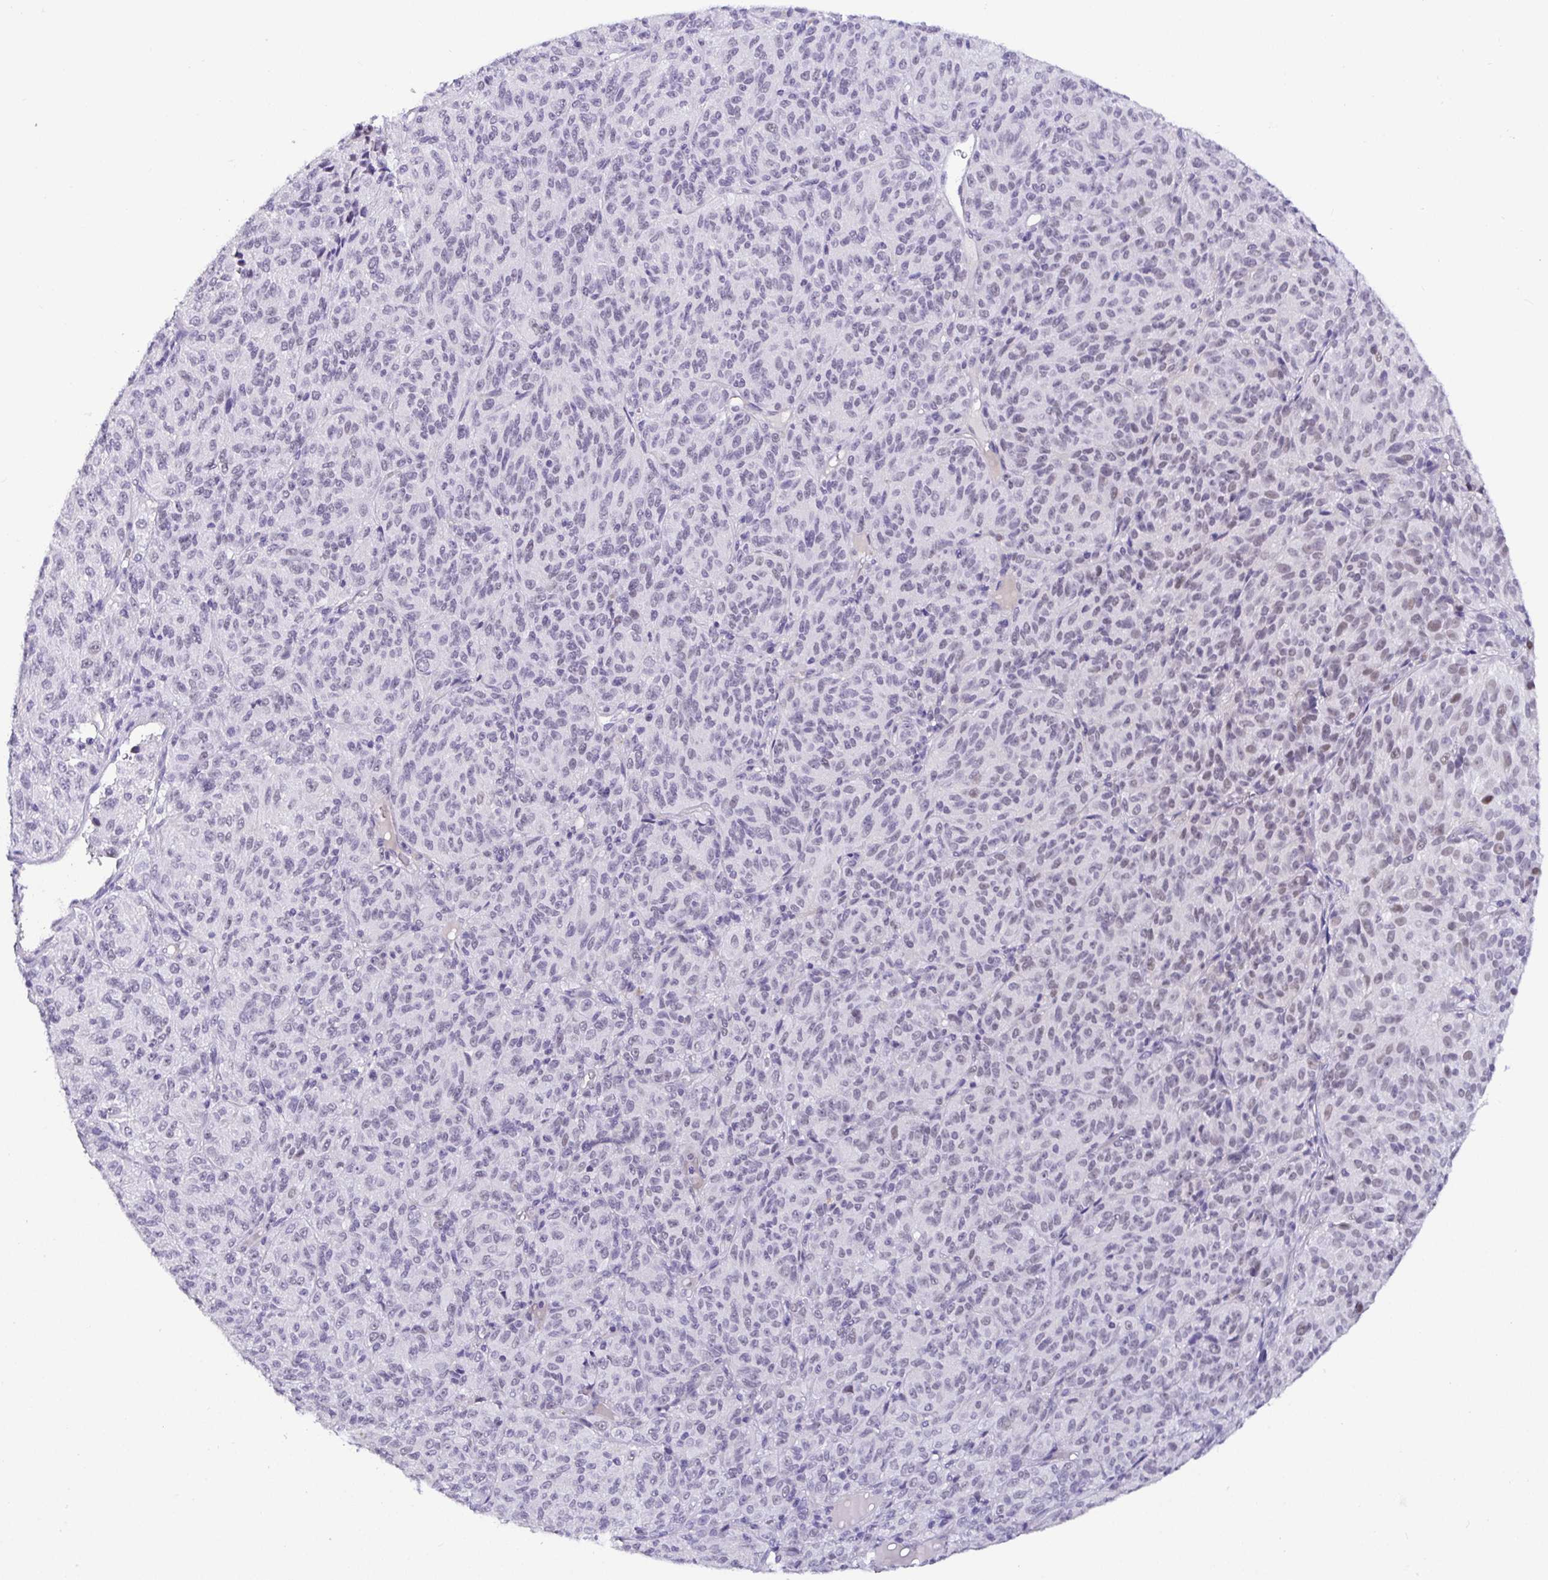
{"staining": {"intensity": "negative", "quantity": "none", "location": "none"}, "tissue": "melanoma", "cell_type": "Tumor cells", "image_type": "cancer", "snomed": [{"axis": "morphology", "description": "Malignant melanoma, Metastatic site"}, {"axis": "topography", "description": "Brain"}], "caption": "Photomicrograph shows no protein positivity in tumor cells of malignant melanoma (metastatic site) tissue.", "gene": "NUP188", "patient": {"sex": "female", "age": 56}}